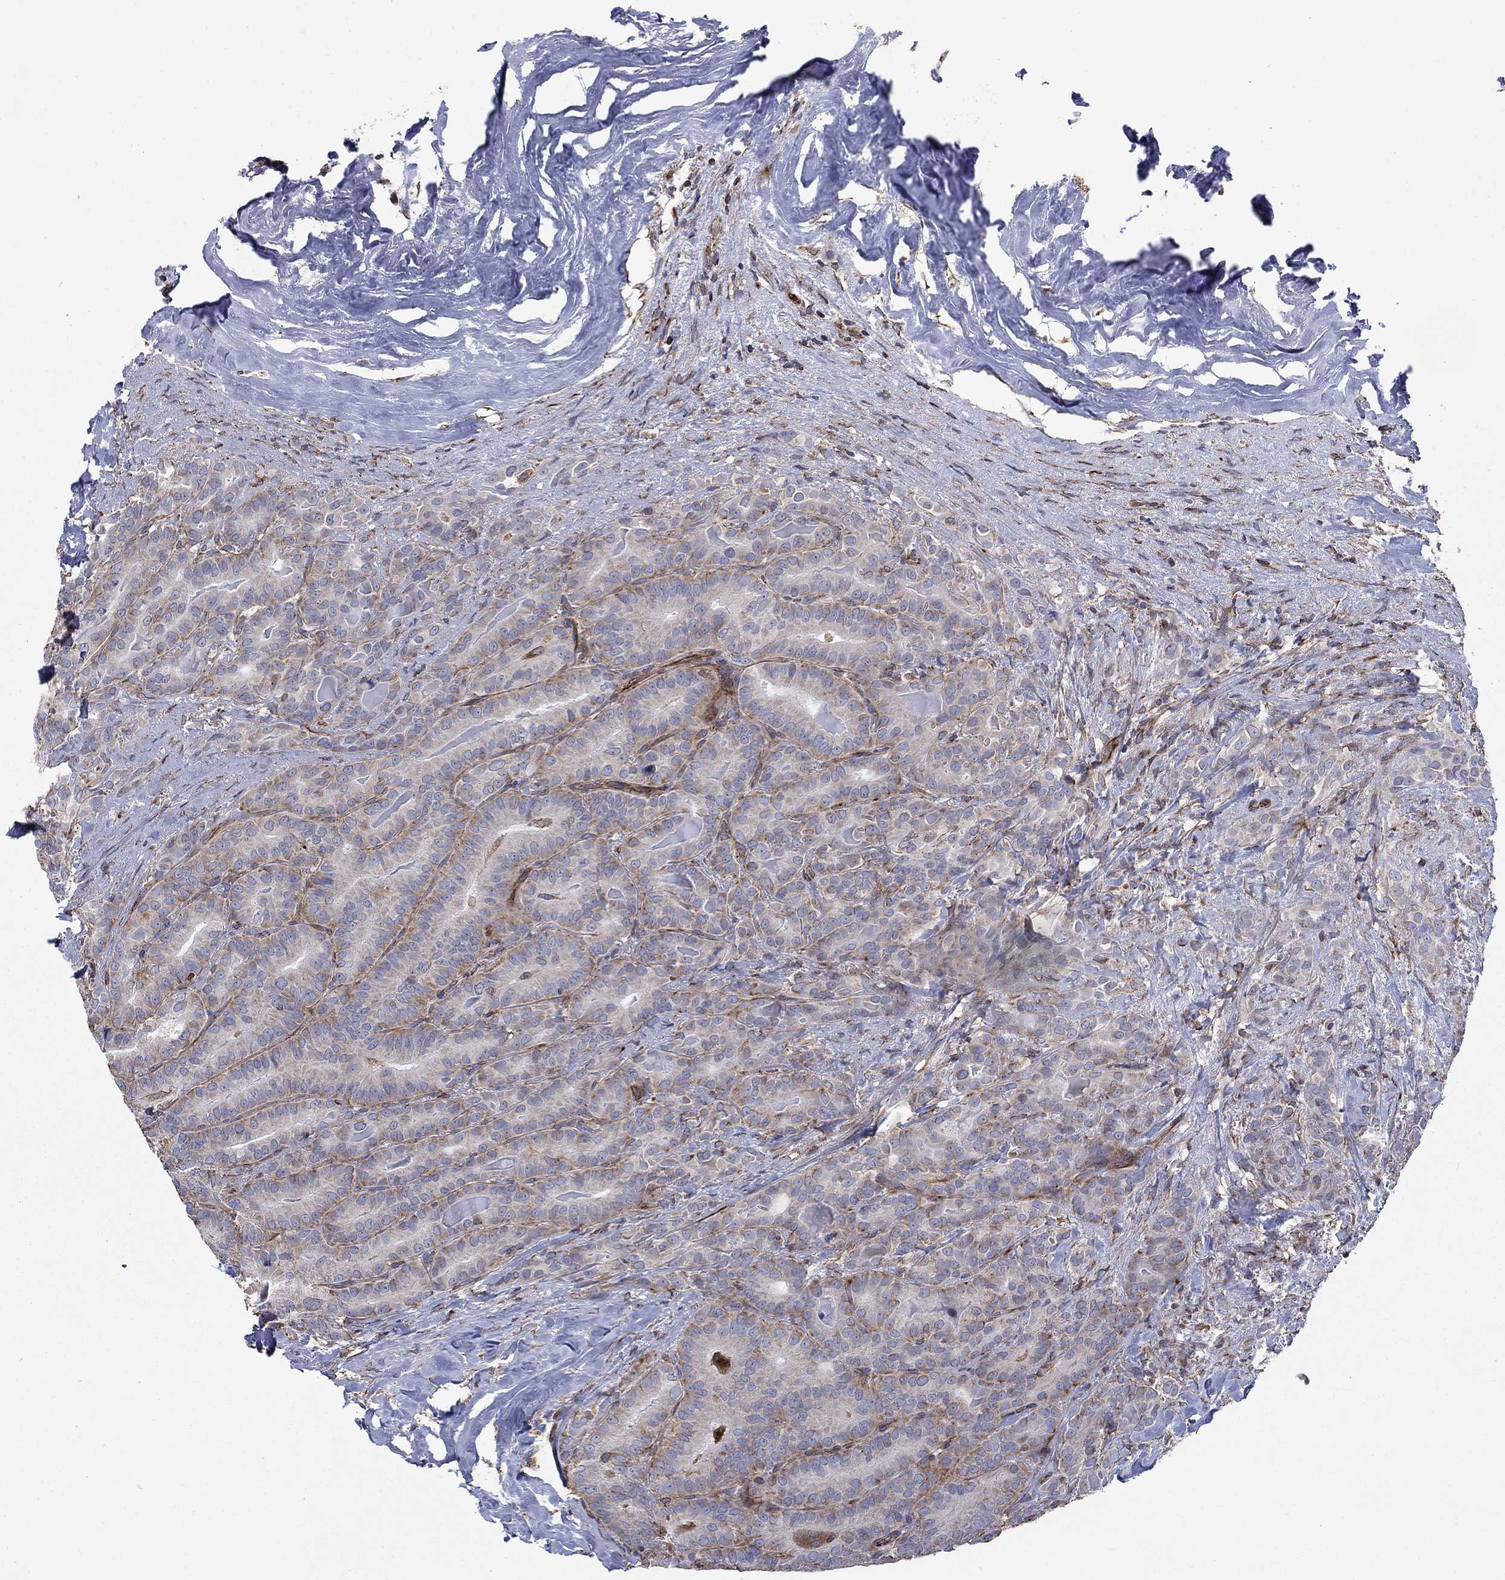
{"staining": {"intensity": "moderate", "quantity": "<25%", "location": "cytoplasmic/membranous"}, "tissue": "thyroid cancer", "cell_type": "Tumor cells", "image_type": "cancer", "snomed": [{"axis": "morphology", "description": "Papillary adenocarcinoma, NOS"}, {"axis": "topography", "description": "Thyroid gland"}], "caption": "Immunohistochemical staining of papillary adenocarcinoma (thyroid) exhibits moderate cytoplasmic/membranous protein staining in approximately <25% of tumor cells. The staining was performed using DAB (3,3'-diaminobenzidine) to visualize the protein expression in brown, while the nuclei were stained in blue with hematoxylin (Magnification: 20x).", "gene": "NDUFC1", "patient": {"sex": "male", "age": 61}}